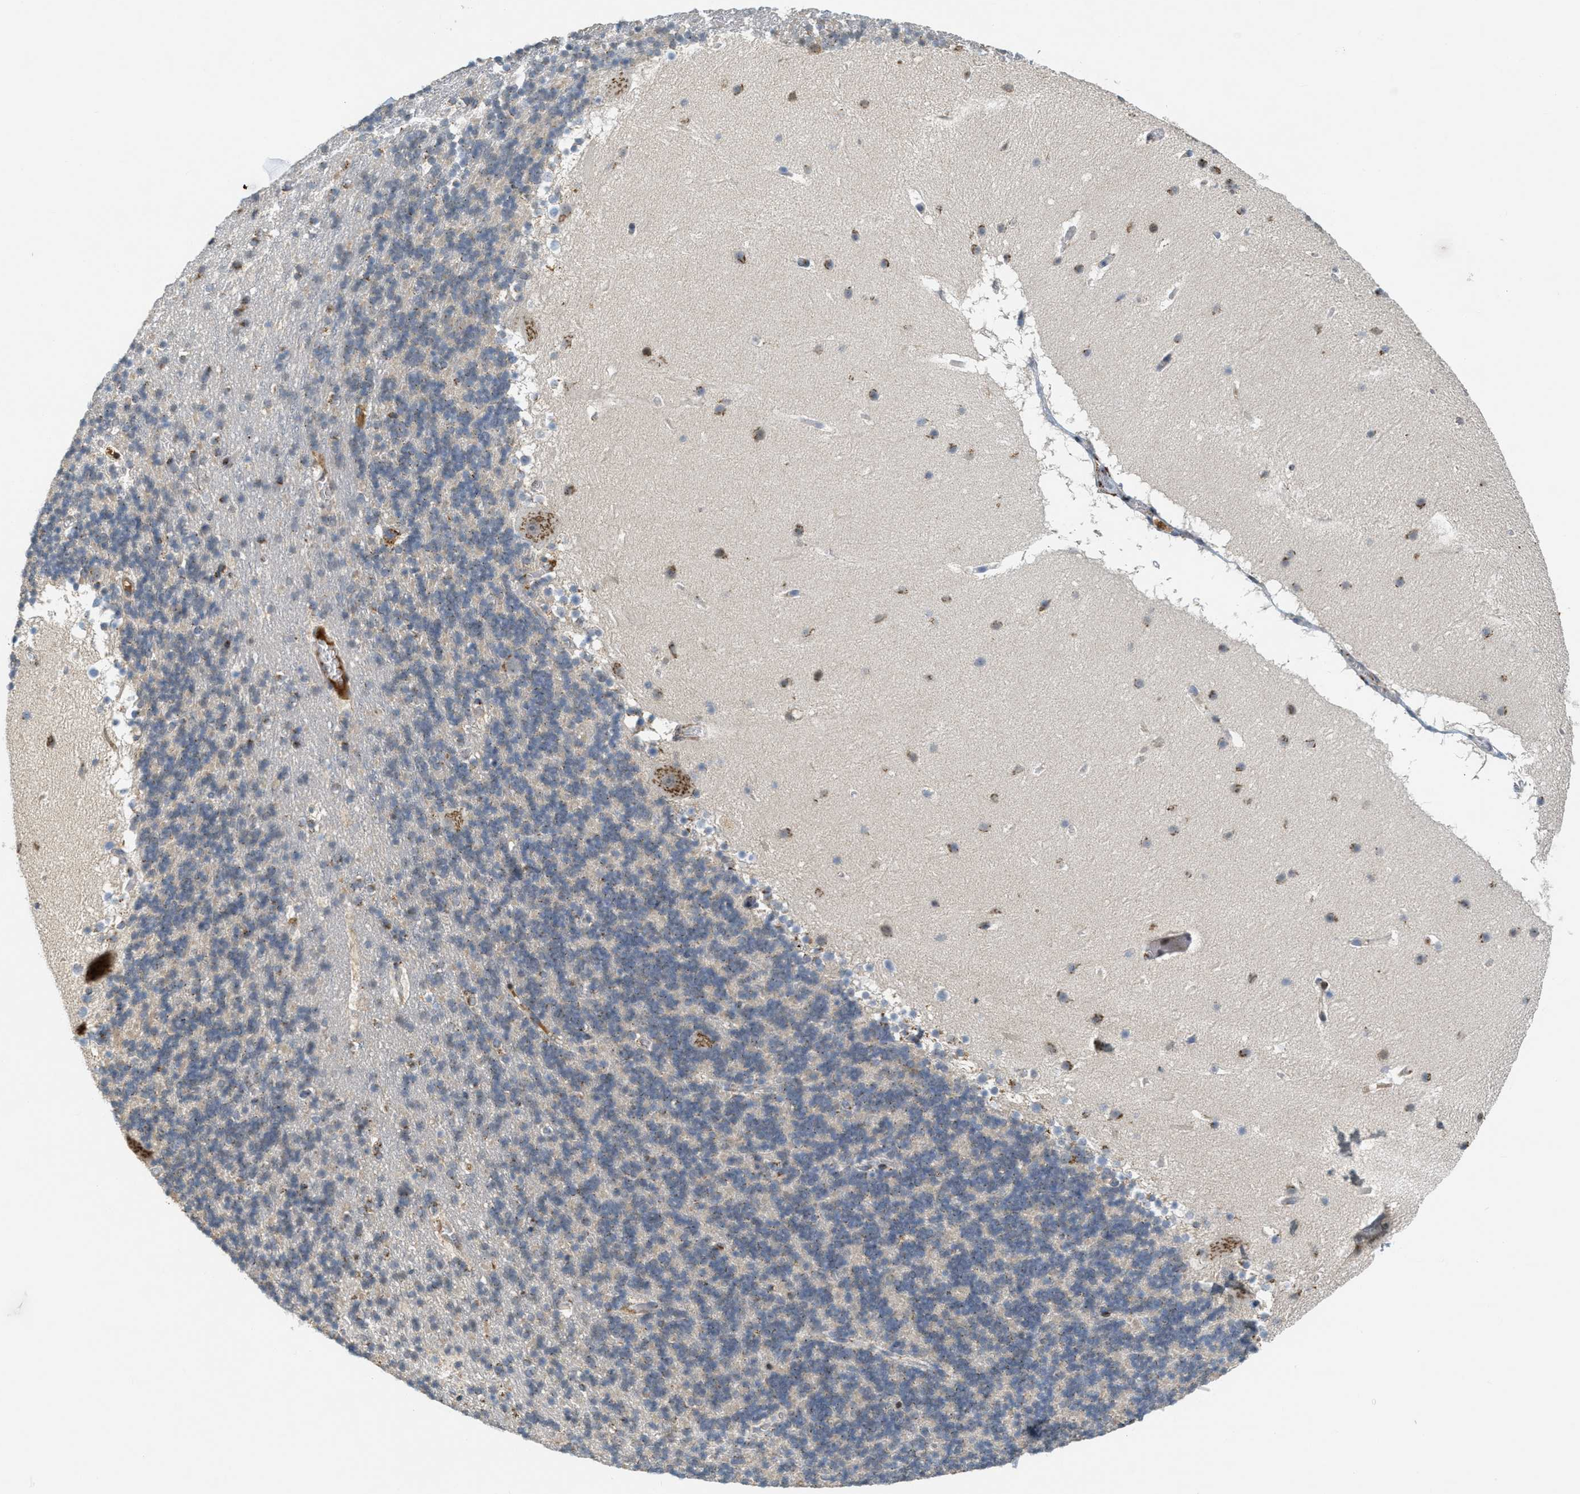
{"staining": {"intensity": "moderate", "quantity": "<25%", "location": "cytoplasmic/membranous"}, "tissue": "cerebellum", "cell_type": "Cells in granular layer", "image_type": "normal", "snomed": [{"axis": "morphology", "description": "Normal tissue, NOS"}, {"axis": "topography", "description": "Cerebellum"}], "caption": "This is an image of IHC staining of normal cerebellum, which shows moderate expression in the cytoplasmic/membranous of cells in granular layer.", "gene": "ZFPL1", "patient": {"sex": "male", "age": 45}}